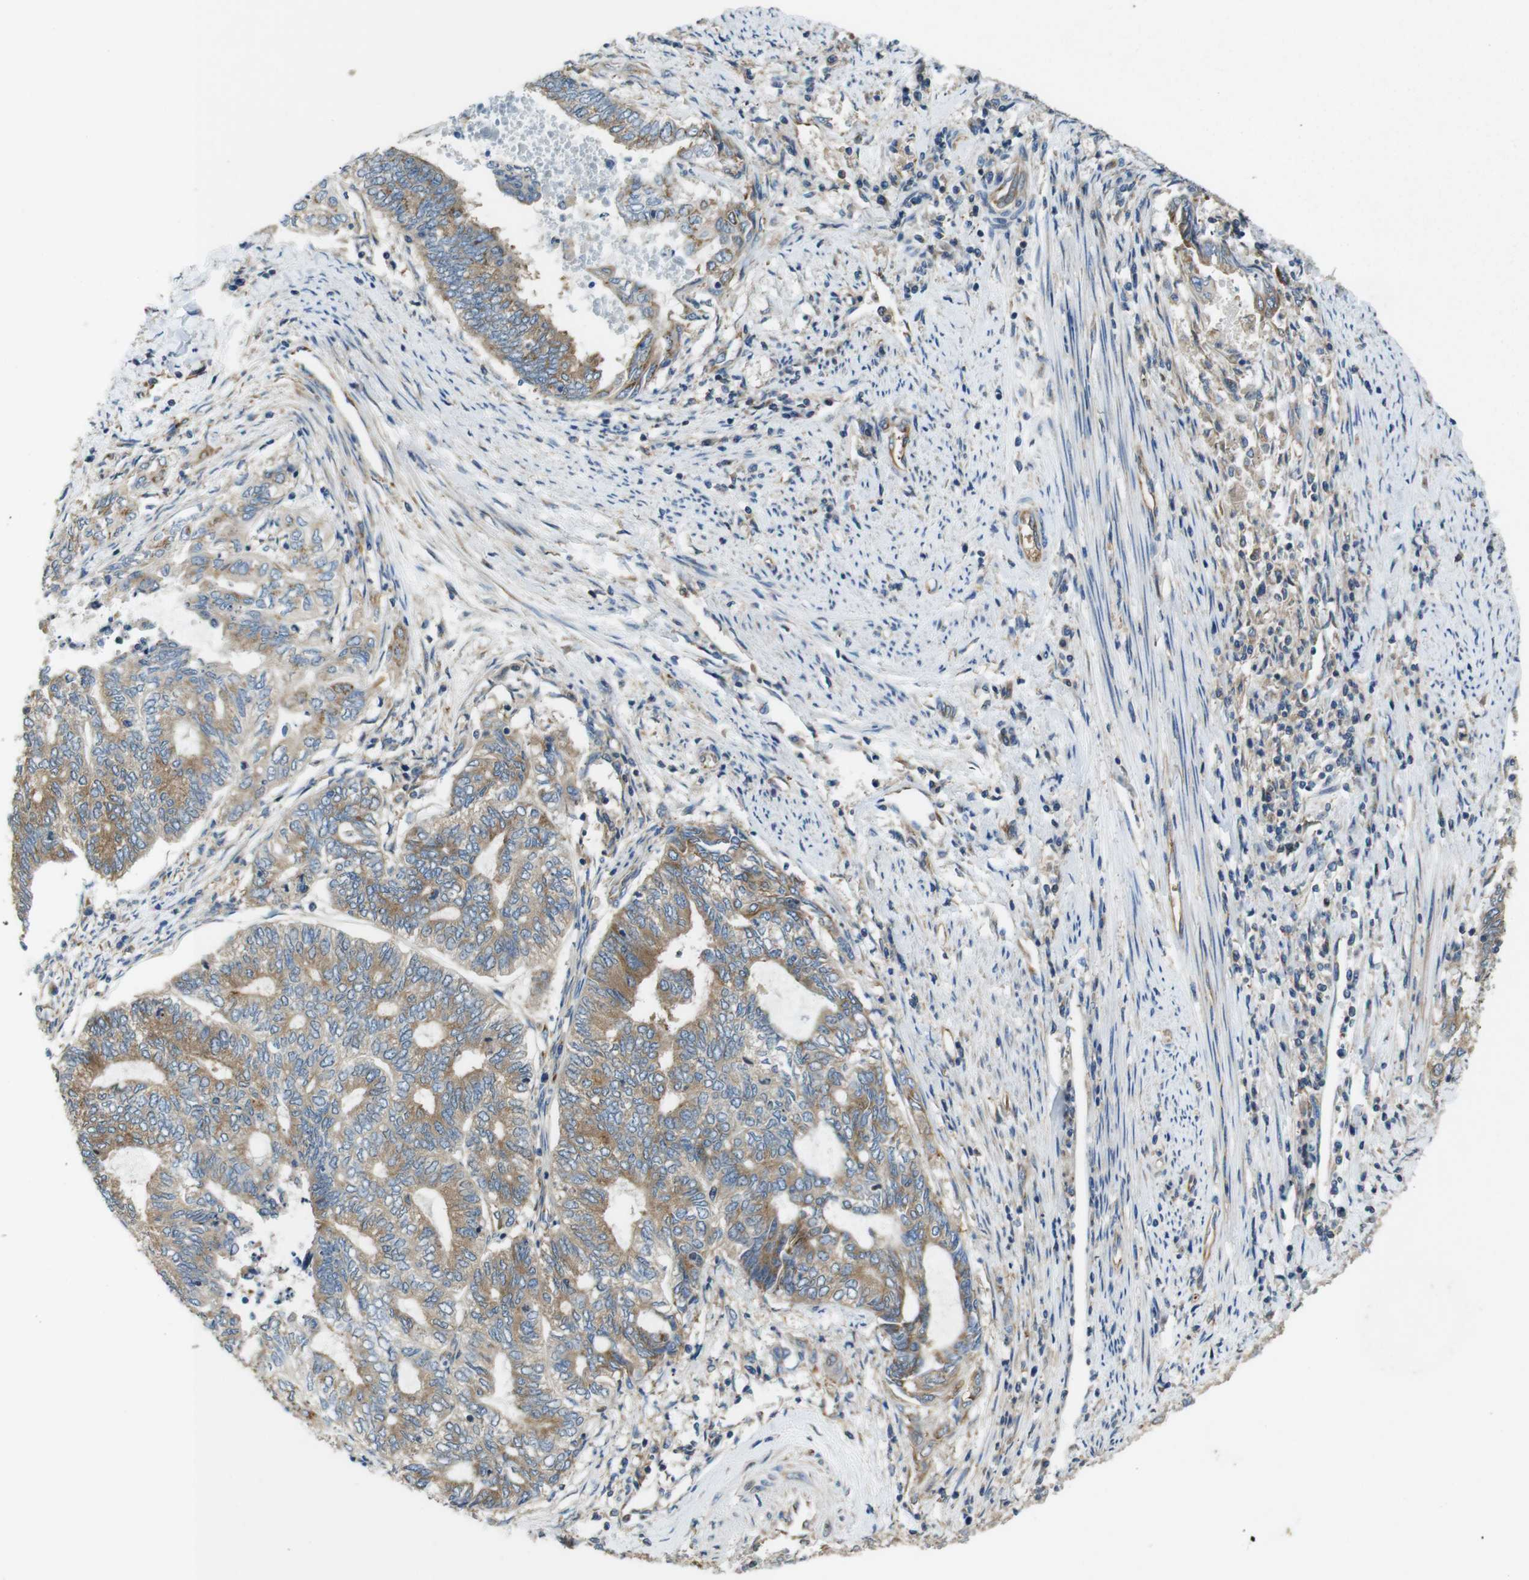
{"staining": {"intensity": "moderate", "quantity": ">75%", "location": "cytoplasmic/membranous"}, "tissue": "endometrial cancer", "cell_type": "Tumor cells", "image_type": "cancer", "snomed": [{"axis": "morphology", "description": "Adenocarcinoma, NOS"}, {"axis": "topography", "description": "Uterus"}, {"axis": "topography", "description": "Endometrium"}], "caption": "This histopathology image exhibits endometrial cancer (adenocarcinoma) stained with immunohistochemistry (IHC) to label a protein in brown. The cytoplasmic/membranous of tumor cells show moderate positivity for the protein. Nuclei are counter-stained blue.", "gene": "DCTN1", "patient": {"sex": "female", "age": 70}}